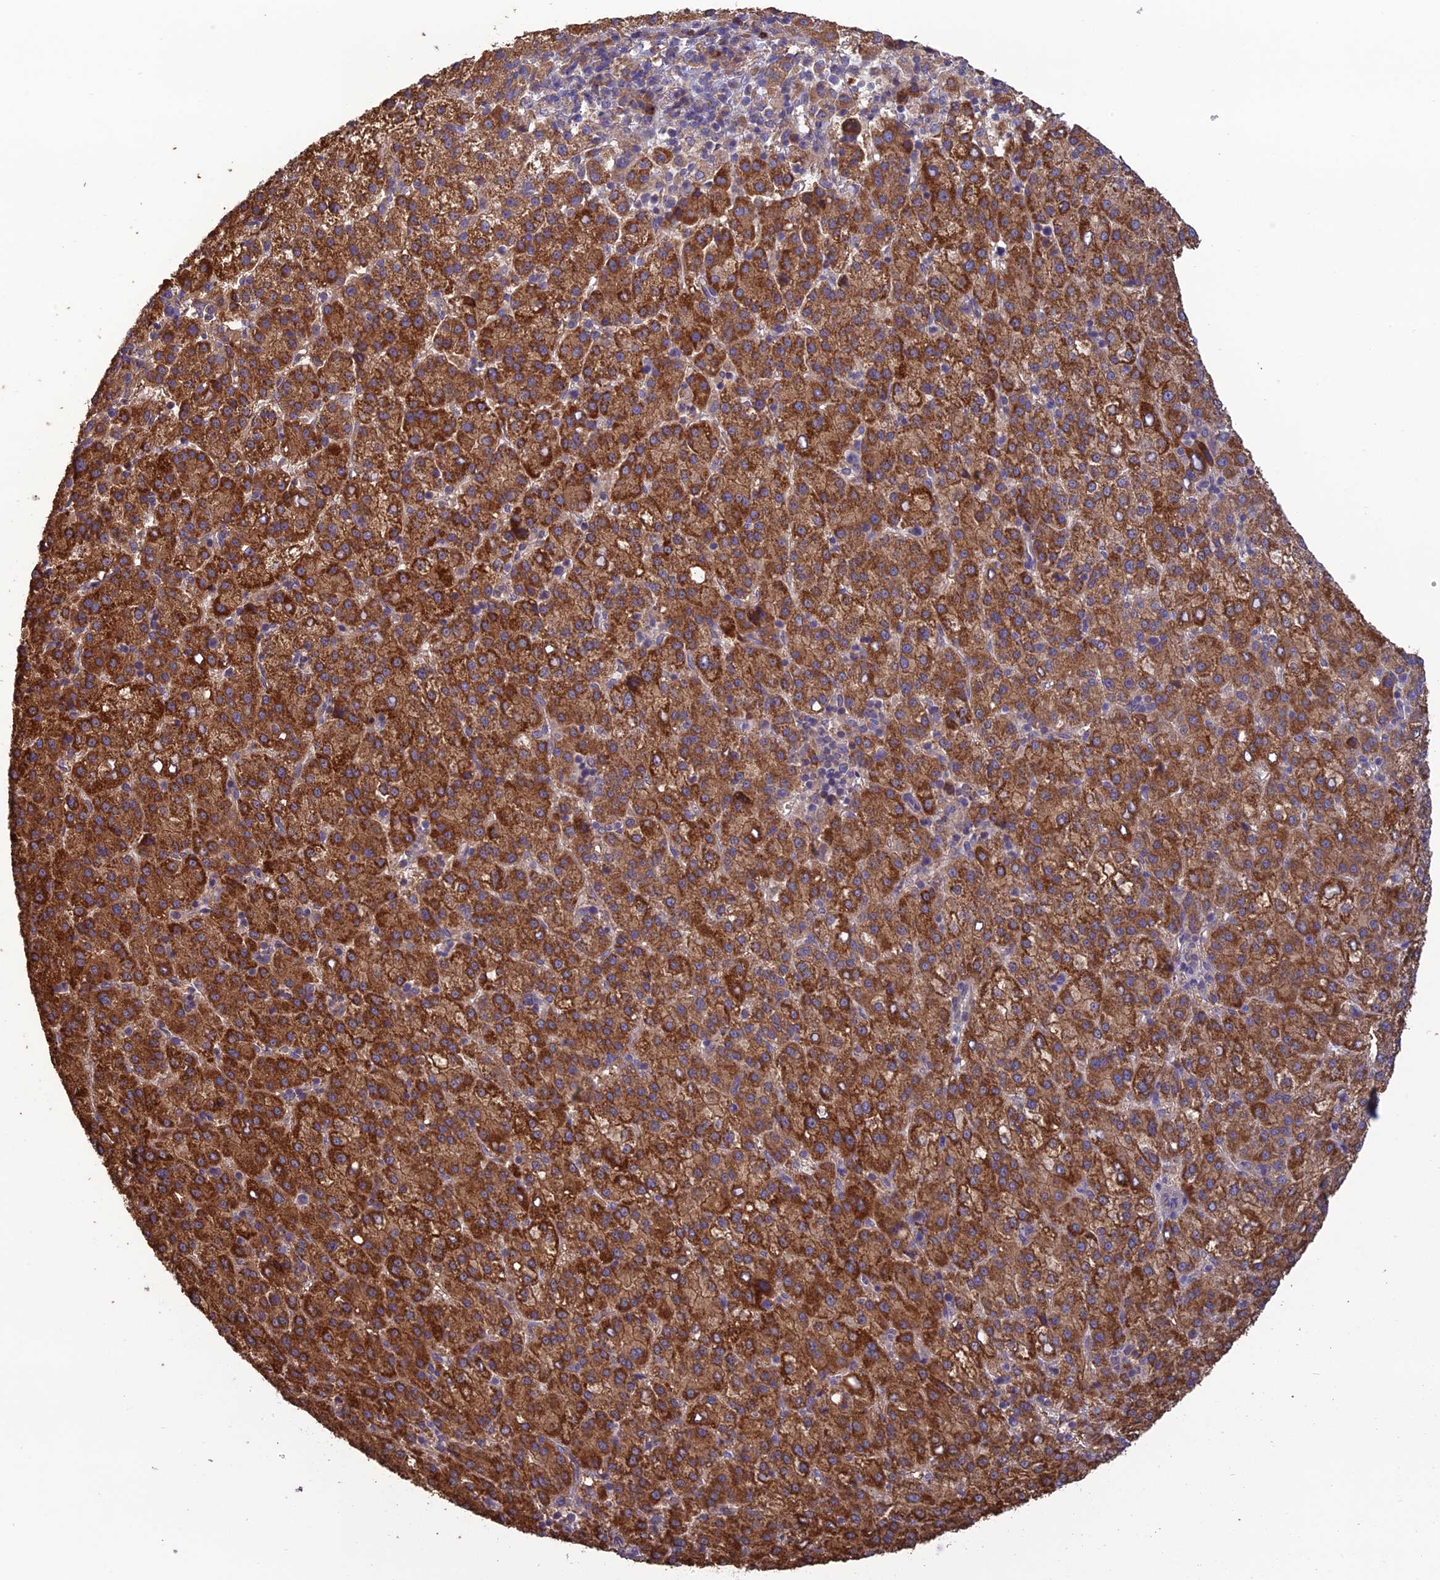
{"staining": {"intensity": "strong", "quantity": ">75%", "location": "cytoplasmic/membranous"}, "tissue": "liver cancer", "cell_type": "Tumor cells", "image_type": "cancer", "snomed": [{"axis": "morphology", "description": "Carcinoma, Hepatocellular, NOS"}, {"axis": "topography", "description": "Liver"}], "caption": "The photomicrograph exhibits staining of liver cancer (hepatocellular carcinoma), revealing strong cytoplasmic/membranous protein positivity (brown color) within tumor cells. The staining was performed using DAB (3,3'-diaminobenzidine), with brown indicating positive protein expression. Nuclei are stained blue with hematoxylin.", "gene": "MRNIP", "patient": {"sex": "female", "age": 58}}